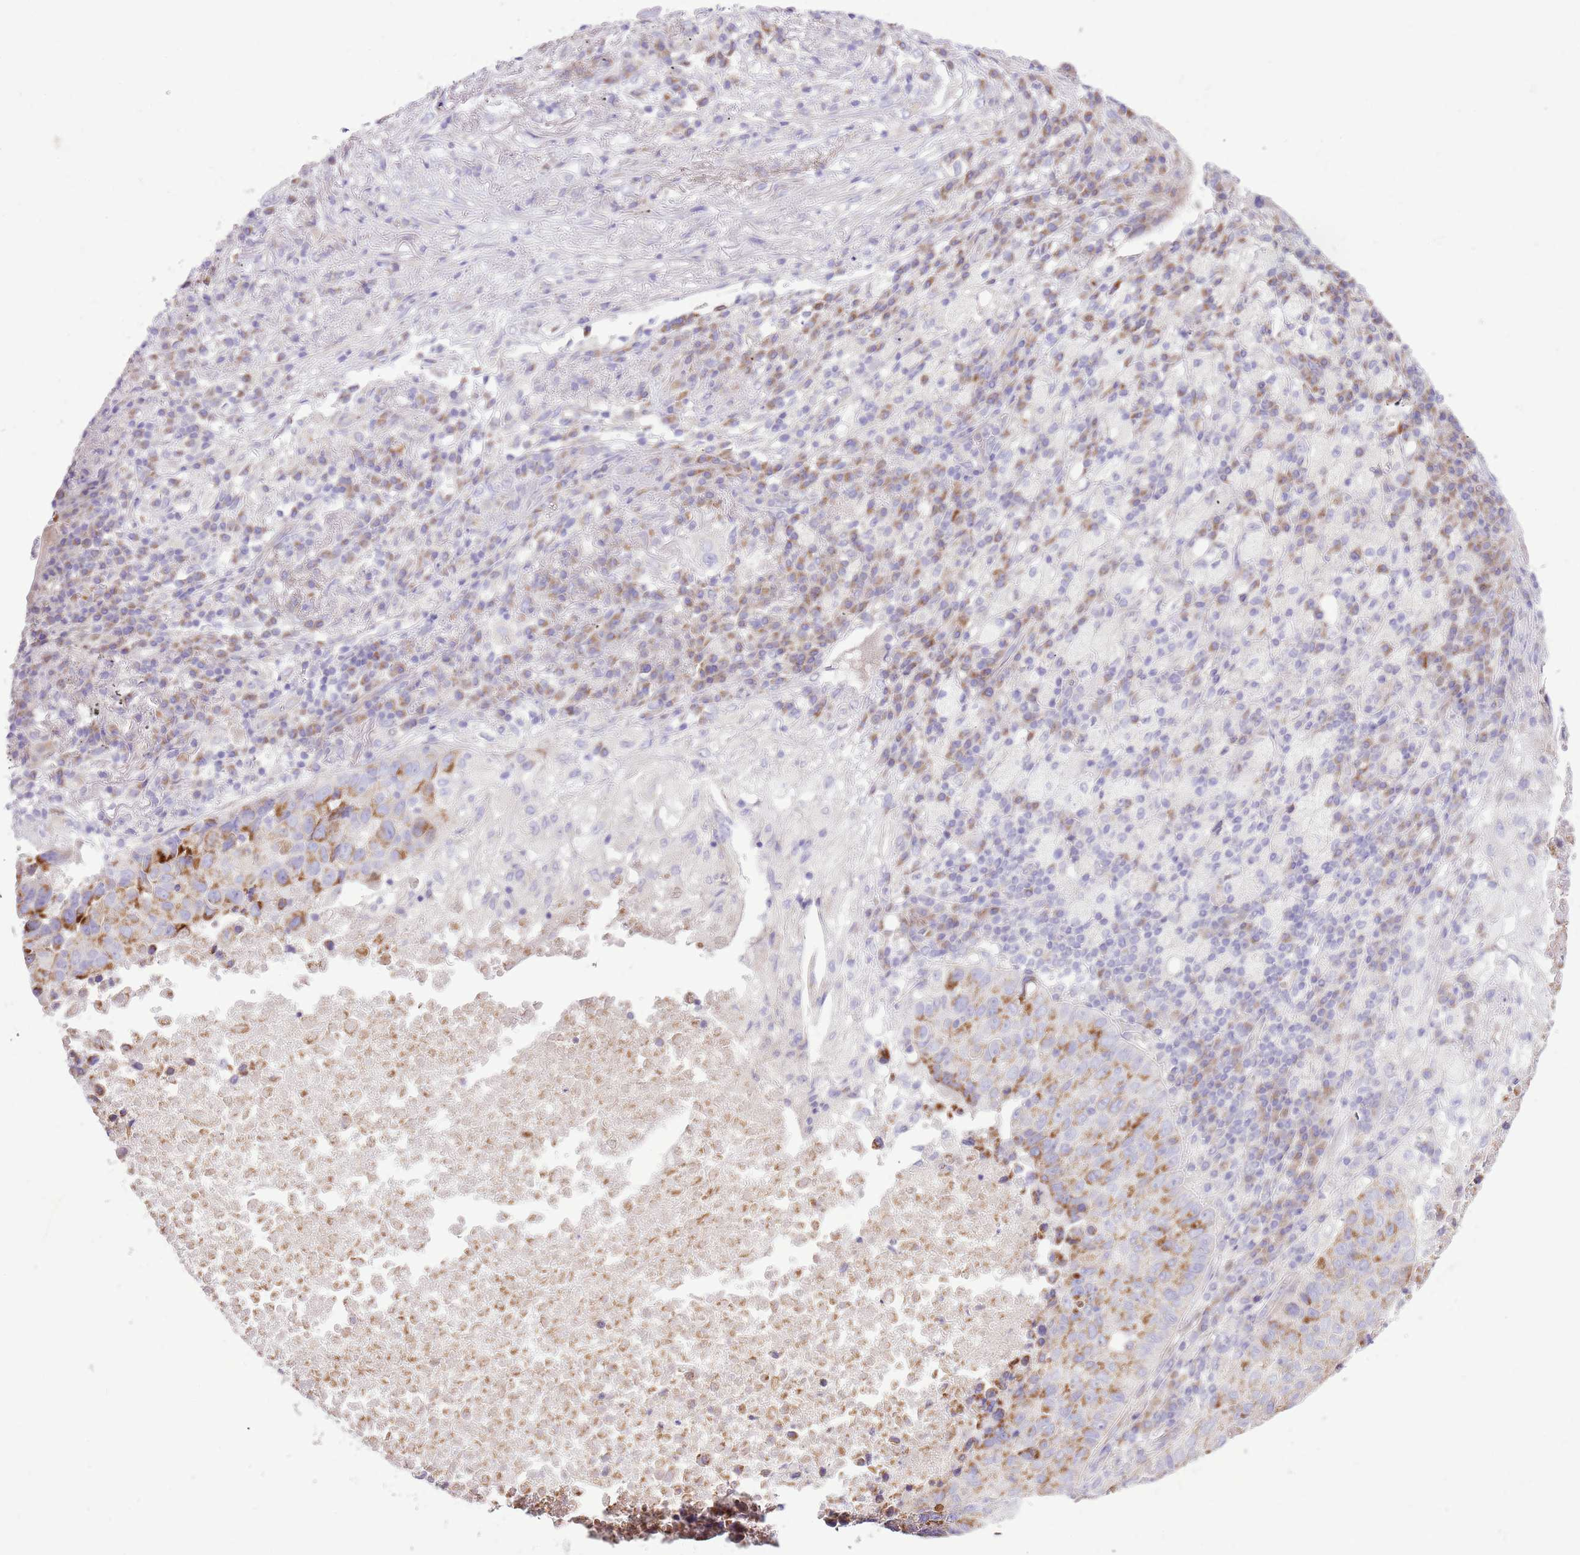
{"staining": {"intensity": "moderate", "quantity": "25%-75%", "location": "cytoplasmic/membranous"}, "tissue": "lung cancer", "cell_type": "Tumor cells", "image_type": "cancer", "snomed": [{"axis": "morphology", "description": "Squamous cell carcinoma, NOS"}, {"axis": "topography", "description": "Lung"}], "caption": "Protein staining of squamous cell carcinoma (lung) tissue displays moderate cytoplasmic/membranous expression in approximately 25%-75% of tumor cells.", "gene": "OAZ2", "patient": {"sex": "male", "age": 73}}